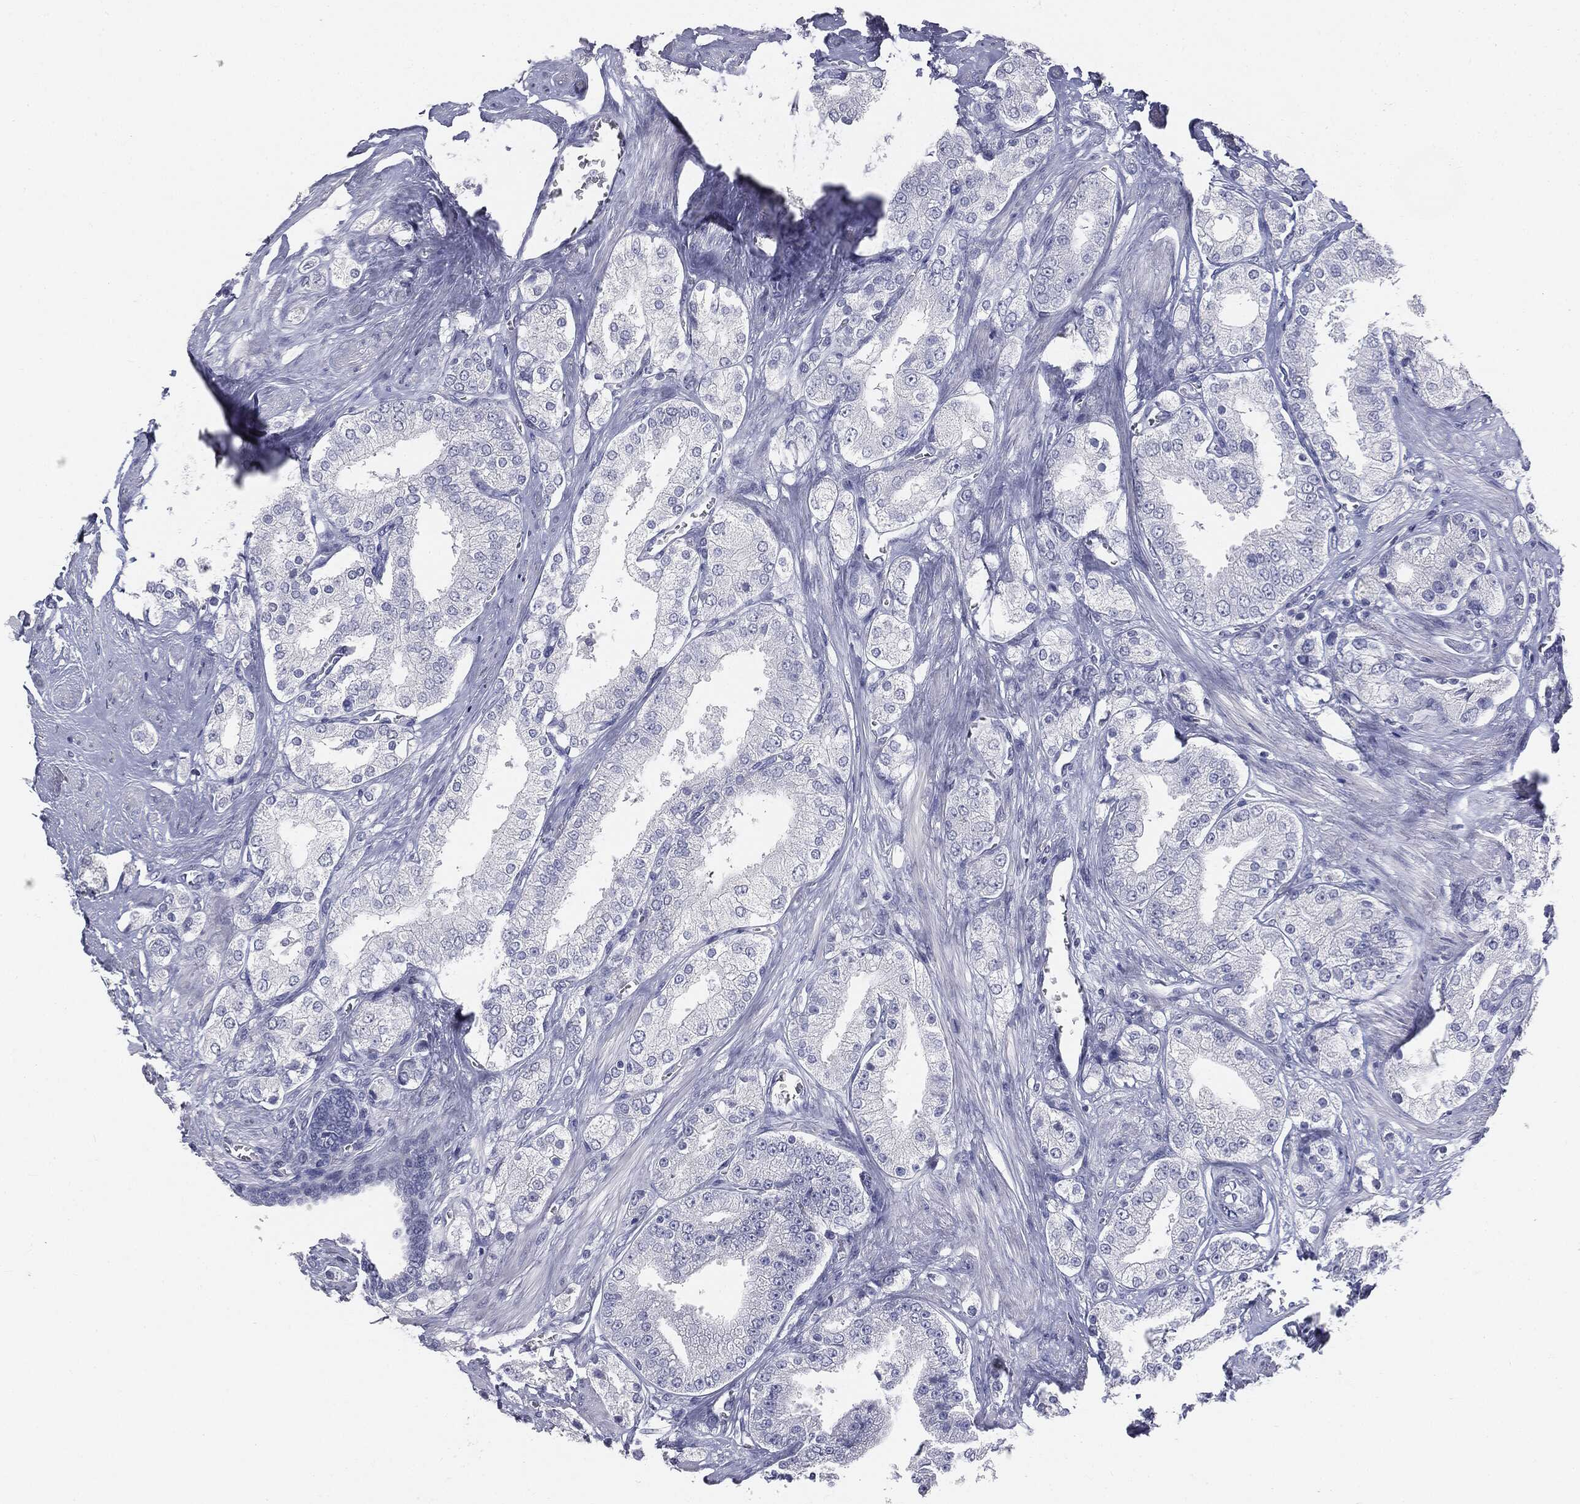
{"staining": {"intensity": "negative", "quantity": "none", "location": "none"}, "tissue": "prostate cancer", "cell_type": "Tumor cells", "image_type": "cancer", "snomed": [{"axis": "morphology", "description": "Adenocarcinoma, NOS"}, {"axis": "topography", "description": "Prostate and seminal vesicle, NOS"}, {"axis": "topography", "description": "Prostate"}], "caption": "Immunohistochemistry (IHC) histopathology image of neoplastic tissue: human prostate cancer stained with DAB (3,3'-diaminobenzidine) demonstrates no significant protein staining in tumor cells. (Stains: DAB (3,3'-diaminobenzidine) IHC with hematoxylin counter stain, Microscopy: brightfield microscopy at high magnification).", "gene": "AFP", "patient": {"sex": "male", "age": 67}}